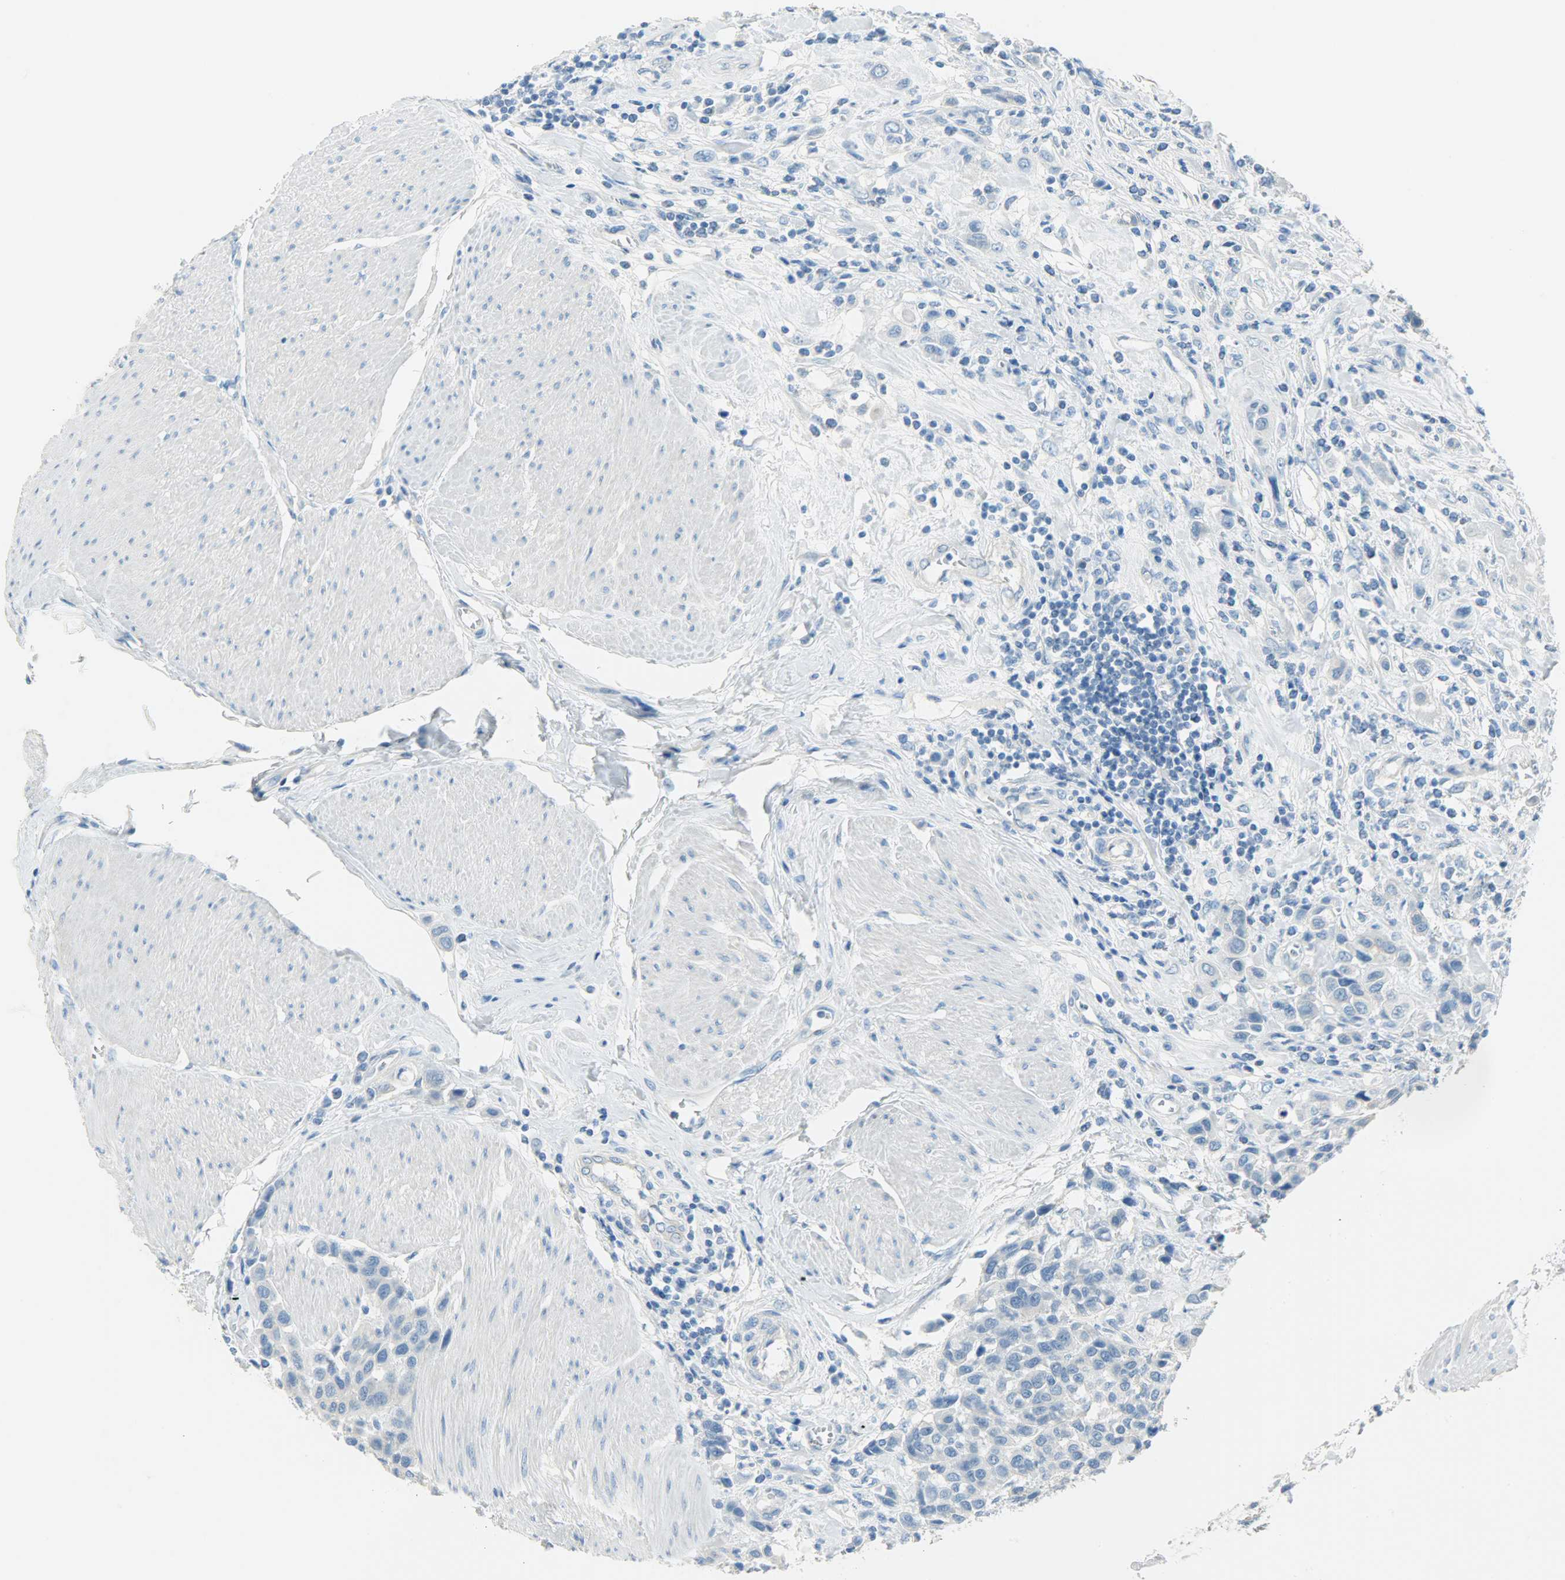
{"staining": {"intensity": "negative", "quantity": "none", "location": "none"}, "tissue": "urothelial cancer", "cell_type": "Tumor cells", "image_type": "cancer", "snomed": [{"axis": "morphology", "description": "Urothelial carcinoma, High grade"}, {"axis": "topography", "description": "Urinary bladder"}], "caption": "A high-resolution photomicrograph shows IHC staining of urothelial cancer, which demonstrates no significant positivity in tumor cells.", "gene": "PROM1", "patient": {"sex": "male", "age": 50}}